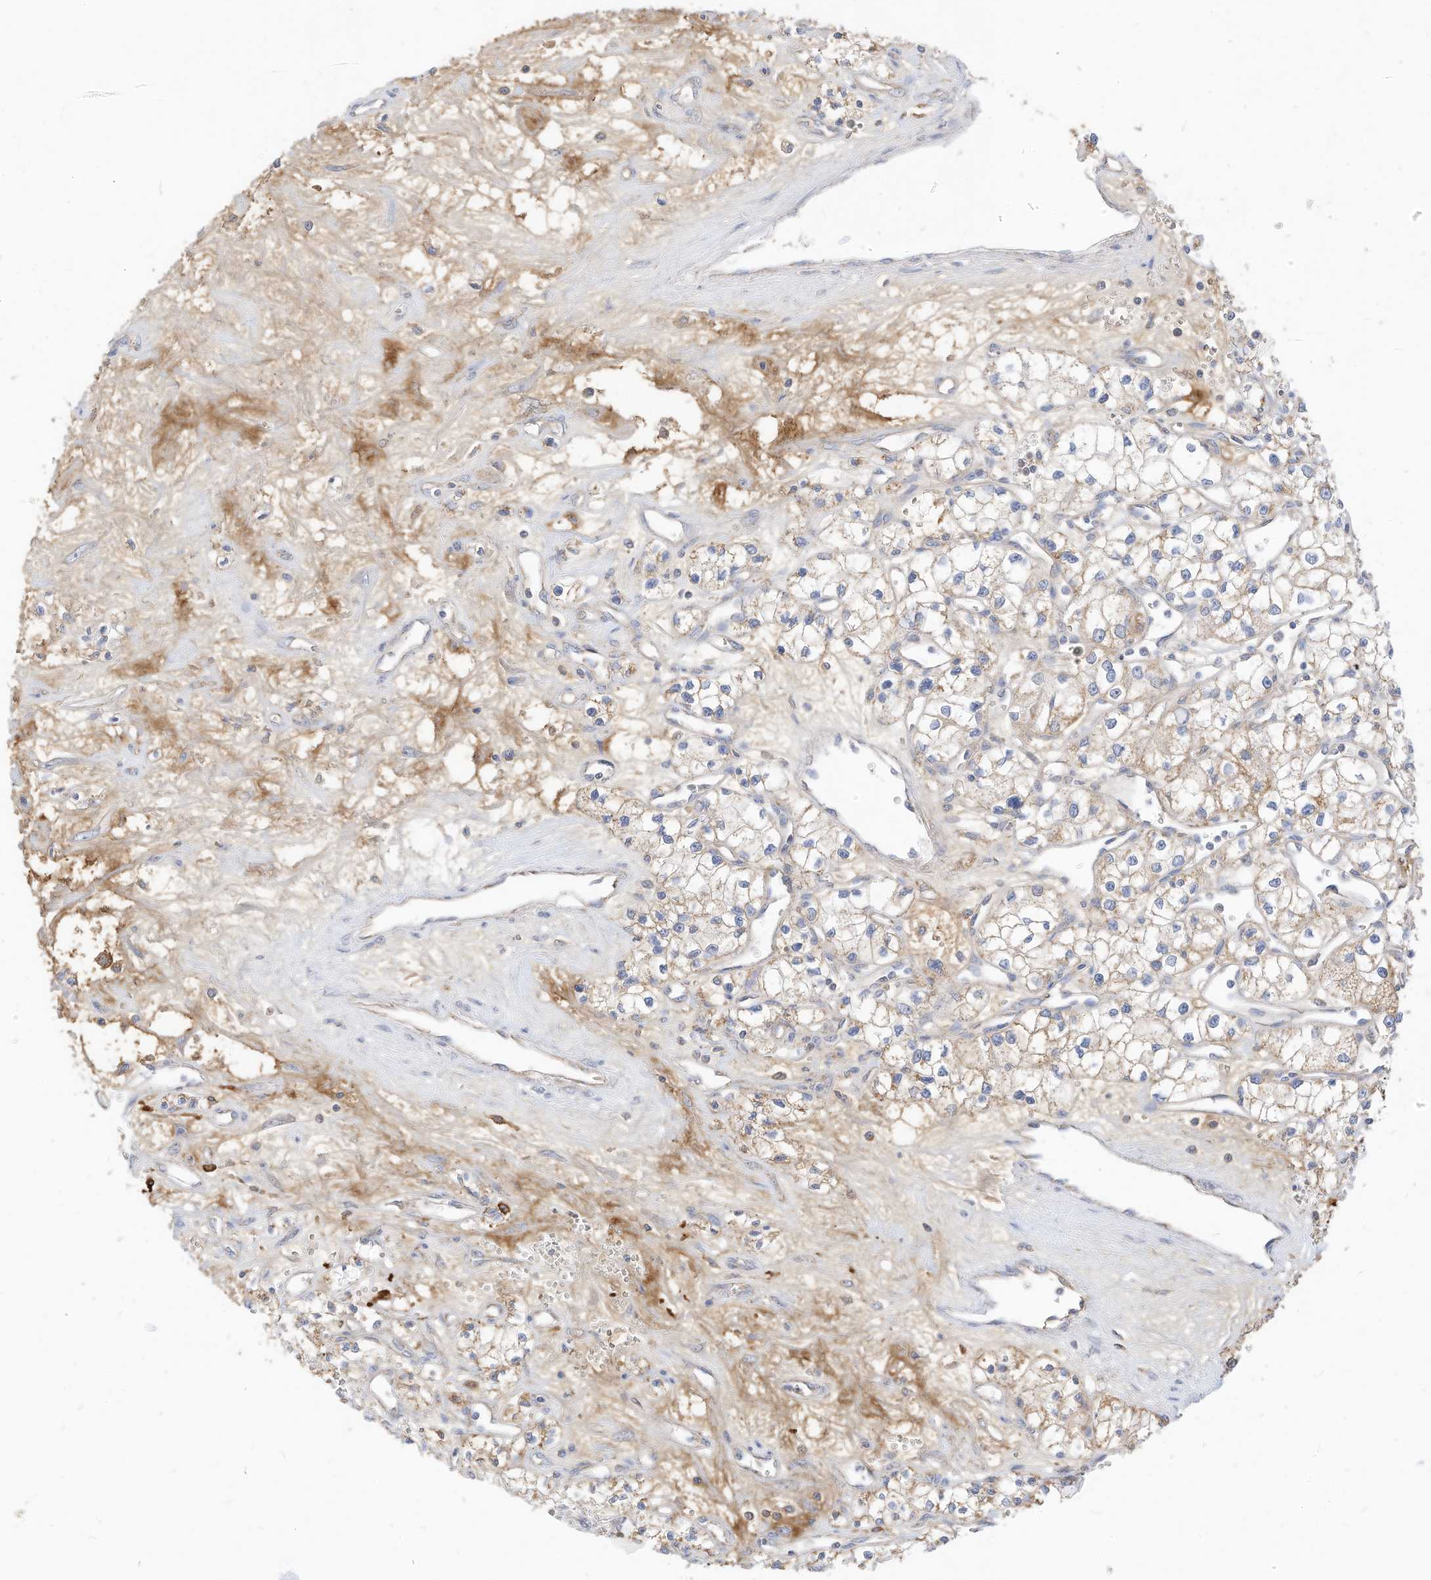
{"staining": {"intensity": "weak", "quantity": "25%-75%", "location": "cytoplasmic/membranous"}, "tissue": "renal cancer", "cell_type": "Tumor cells", "image_type": "cancer", "snomed": [{"axis": "morphology", "description": "Adenocarcinoma, NOS"}, {"axis": "topography", "description": "Kidney"}], "caption": "Renal adenocarcinoma was stained to show a protein in brown. There is low levels of weak cytoplasmic/membranous expression in approximately 25%-75% of tumor cells. The protein of interest is stained brown, and the nuclei are stained in blue (DAB IHC with brightfield microscopy, high magnification).", "gene": "RHOH", "patient": {"sex": "male", "age": 59}}